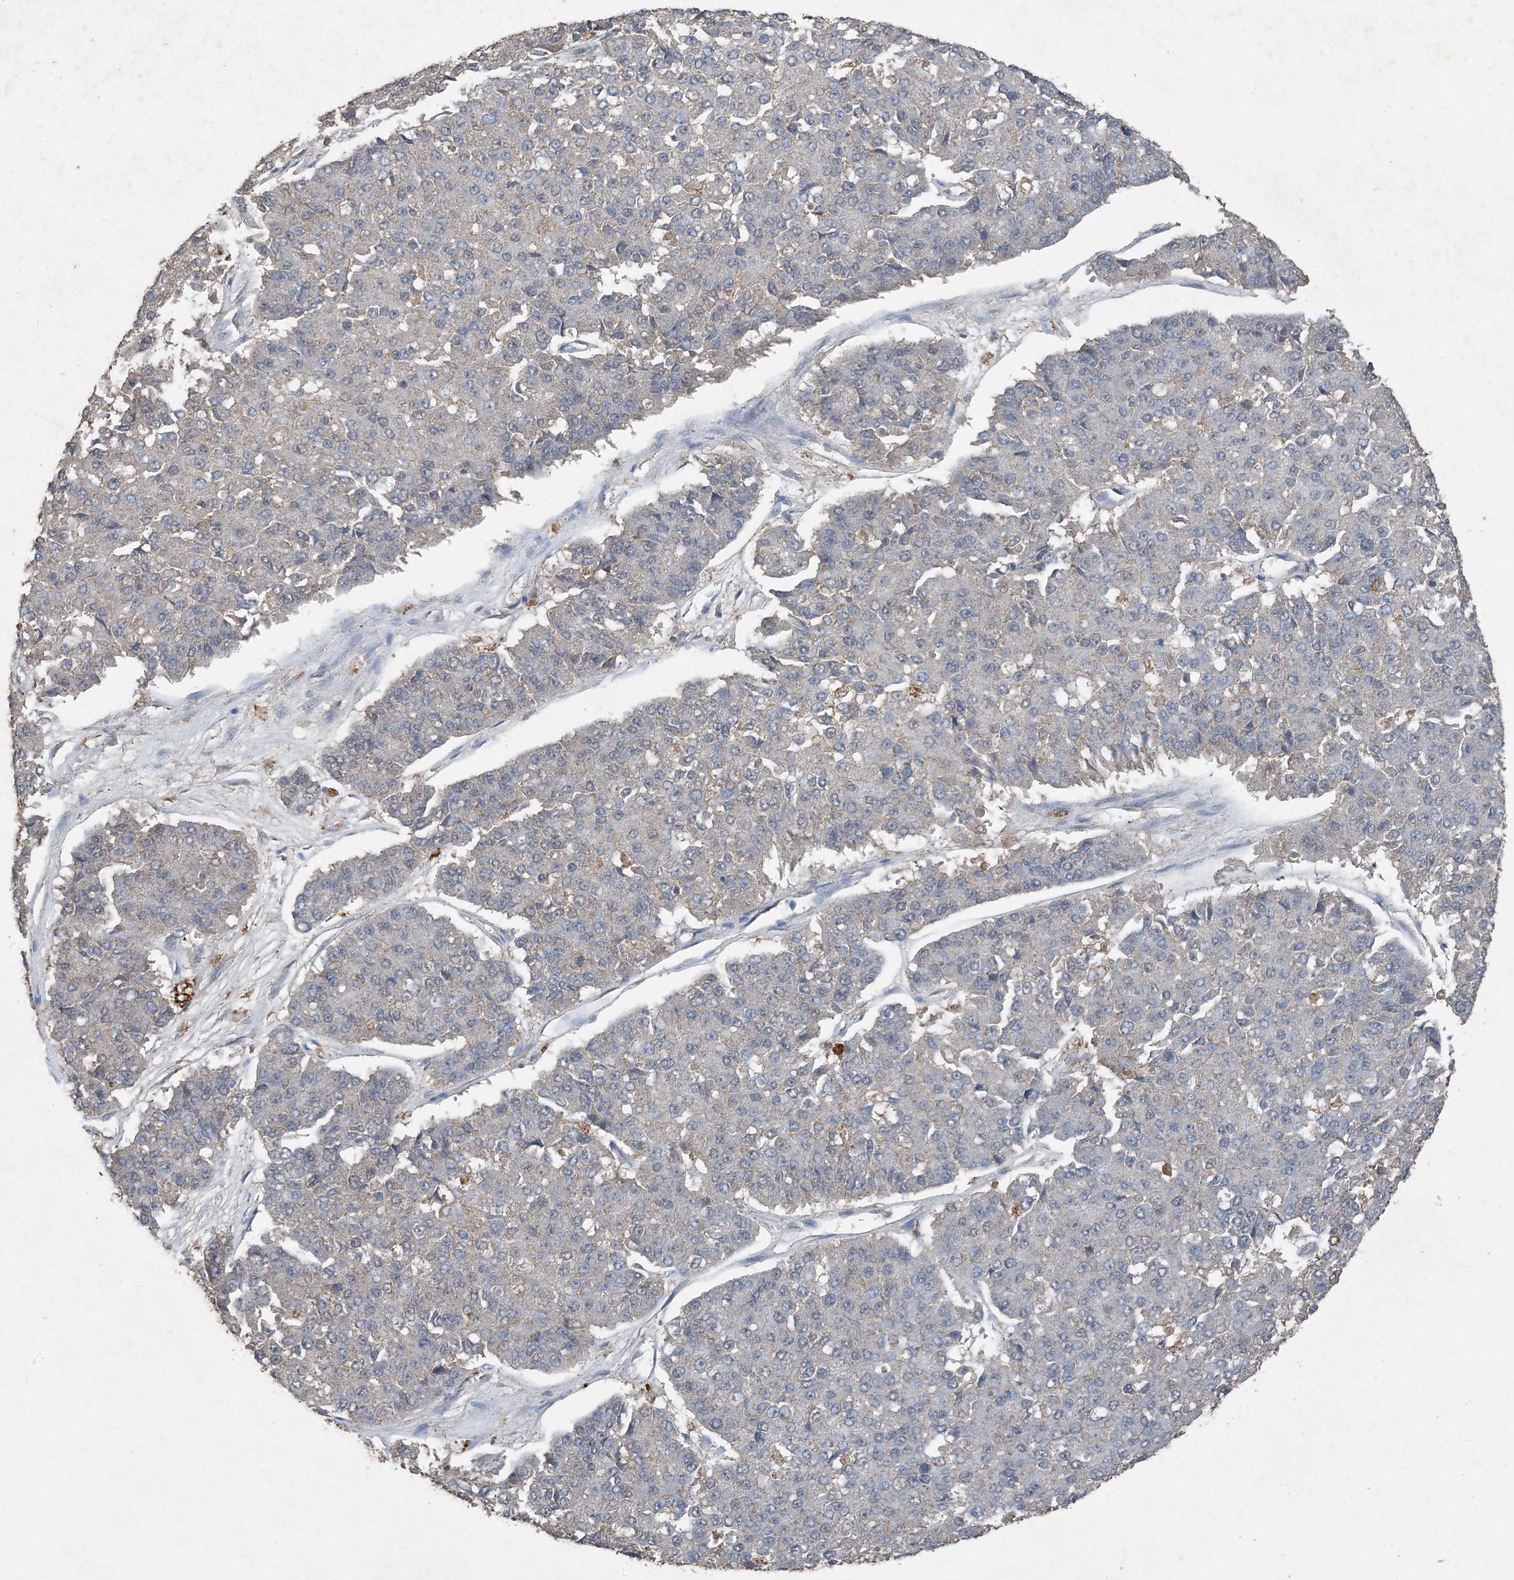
{"staining": {"intensity": "negative", "quantity": "none", "location": "none"}, "tissue": "pancreatic cancer", "cell_type": "Tumor cells", "image_type": "cancer", "snomed": [{"axis": "morphology", "description": "Adenocarcinoma, NOS"}, {"axis": "topography", "description": "Pancreas"}], "caption": "Pancreatic cancer was stained to show a protein in brown. There is no significant expression in tumor cells. Brightfield microscopy of immunohistochemistry (IHC) stained with DAB (3,3'-diaminobenzidine) (brown) and hematoxylin (blue), captured at high magnification.", "gene": "FCN3", "patient": {"sex": "male", "age": 50}}